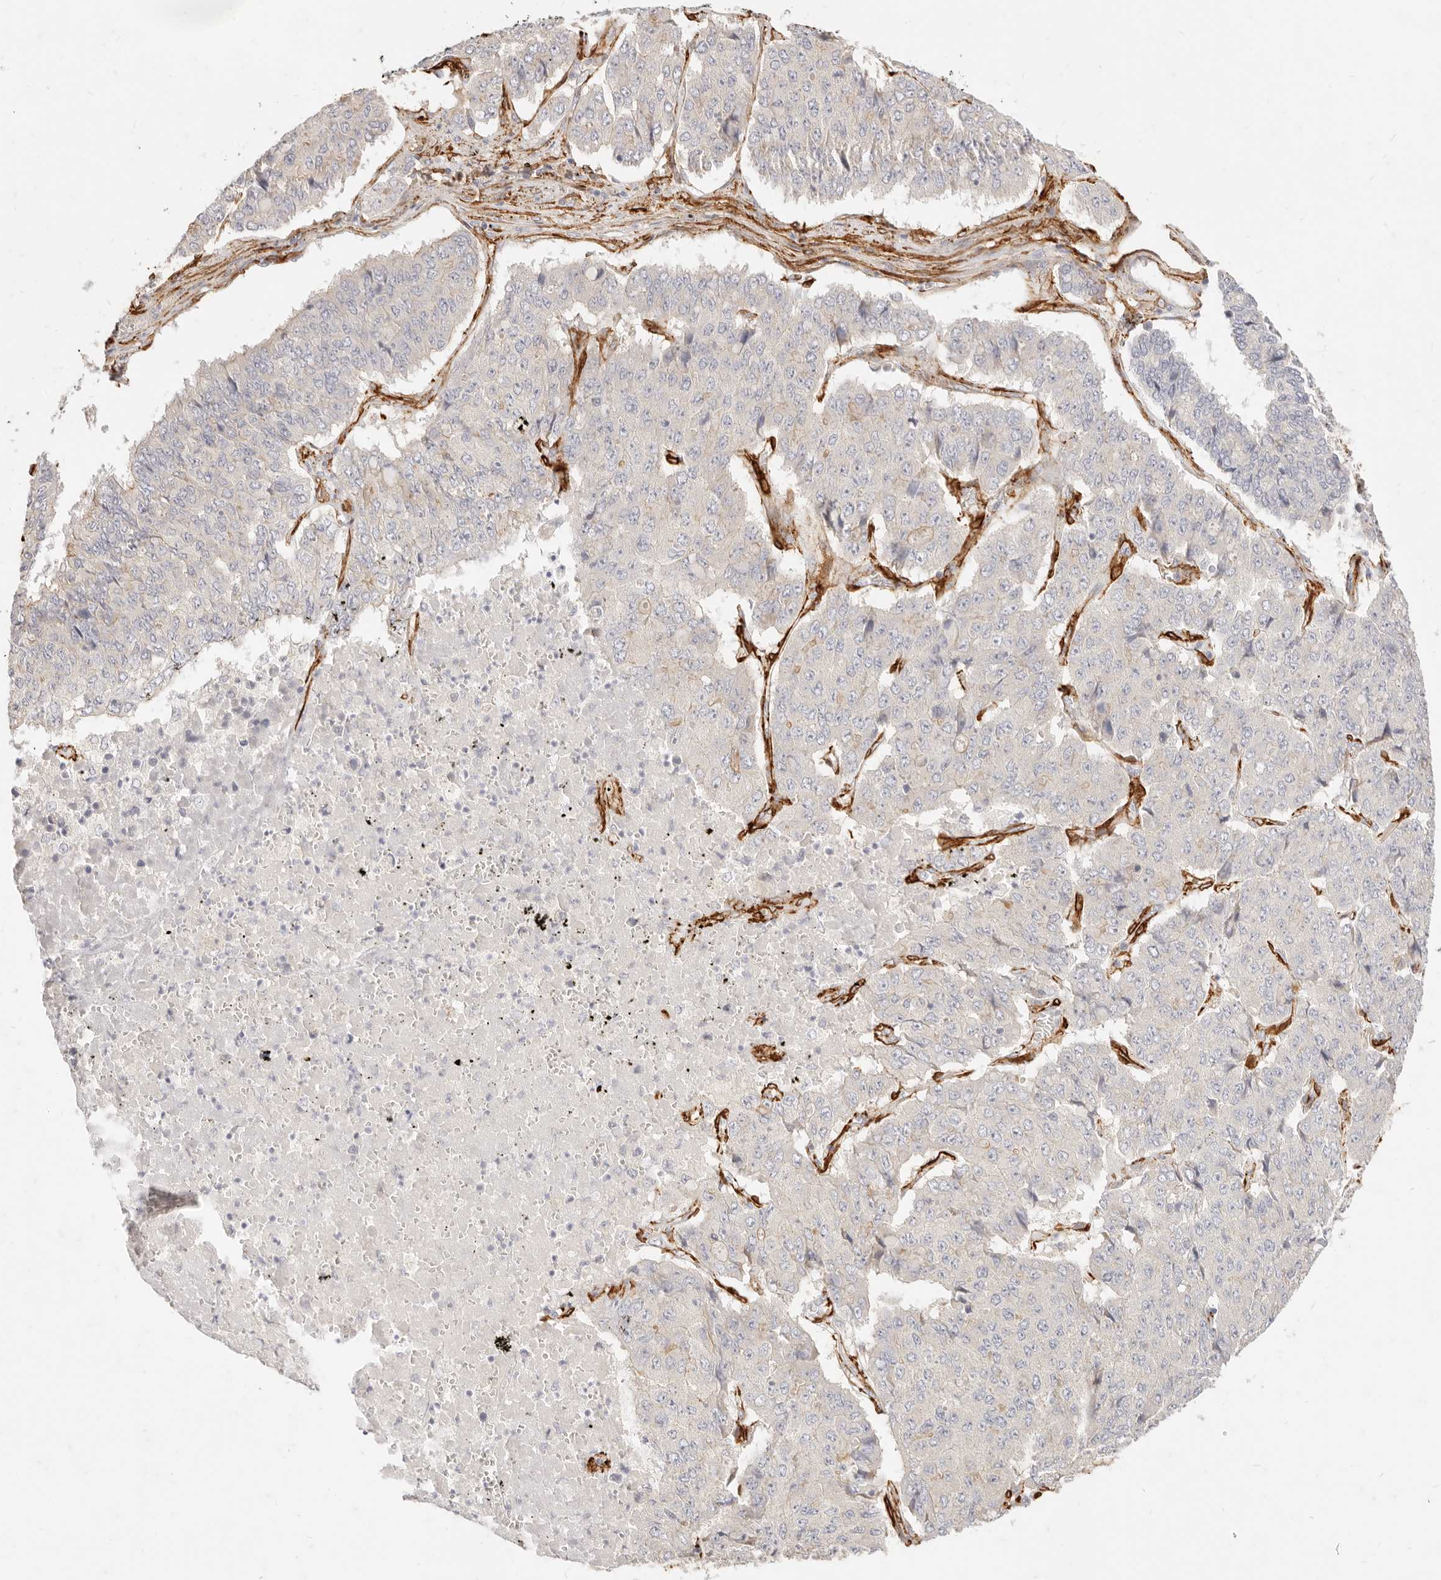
{"staining": {"intensity": "negative", "quantity": "none", "location": "none"}, "tissue": "pancreatic cancer", "cell_type": "Tumor cells", "image_type": "cancer", "snomed": [{"axis": "morphology", "description": "Adenocarcinoma, NOS"}, {"axis": "topography", "description": "Pancreas"}], "caption": "There is no significant expression in tumor cells of adenocarcinoma (pancreatic).", "gene": "TMTC2", "patient": {"sex": "male", "age": 50}}